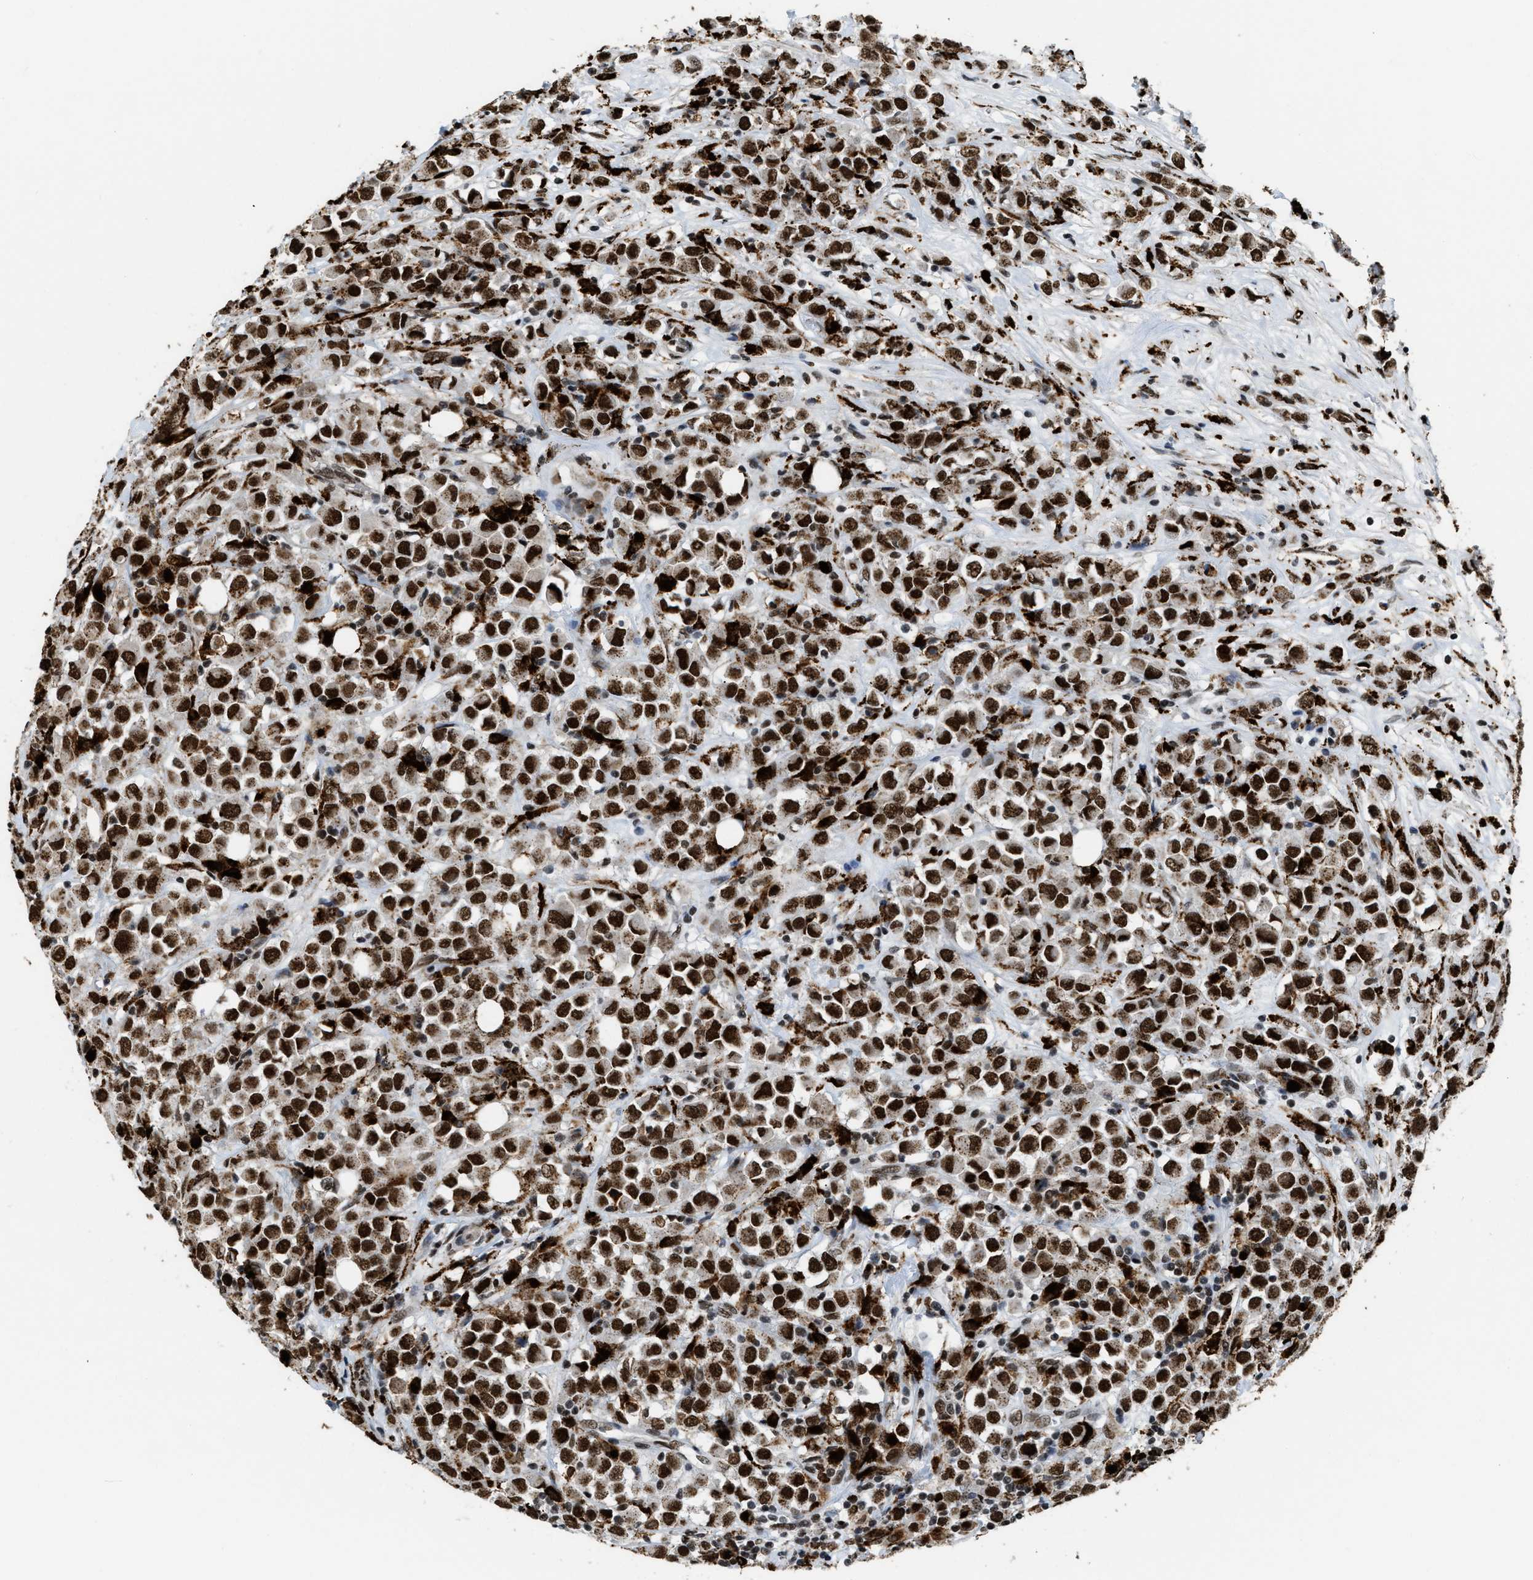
{"staining": {"intensity": "strong", "quantity": ">75%", "location": "cytoplasmic/membranous,nuclear"}, "tissue": "breast cancer", "cell_type": "Tumor cells", "image_type": "cancer", "snomed": [{"axis": "morphology", "description": "Duct carcinoma"}, {"axis": "topography", "description": "Breast"}], "caption": "About >75% of tumor cells in breast cancer (intraductal carcinoma) demonstrate strong cytoplasmic/membranous and nuclear protein staining as visualized by brown immunohistochemical staining.", "gene": "NUMA1", "patient": {"sex": "female", "age": 61}}